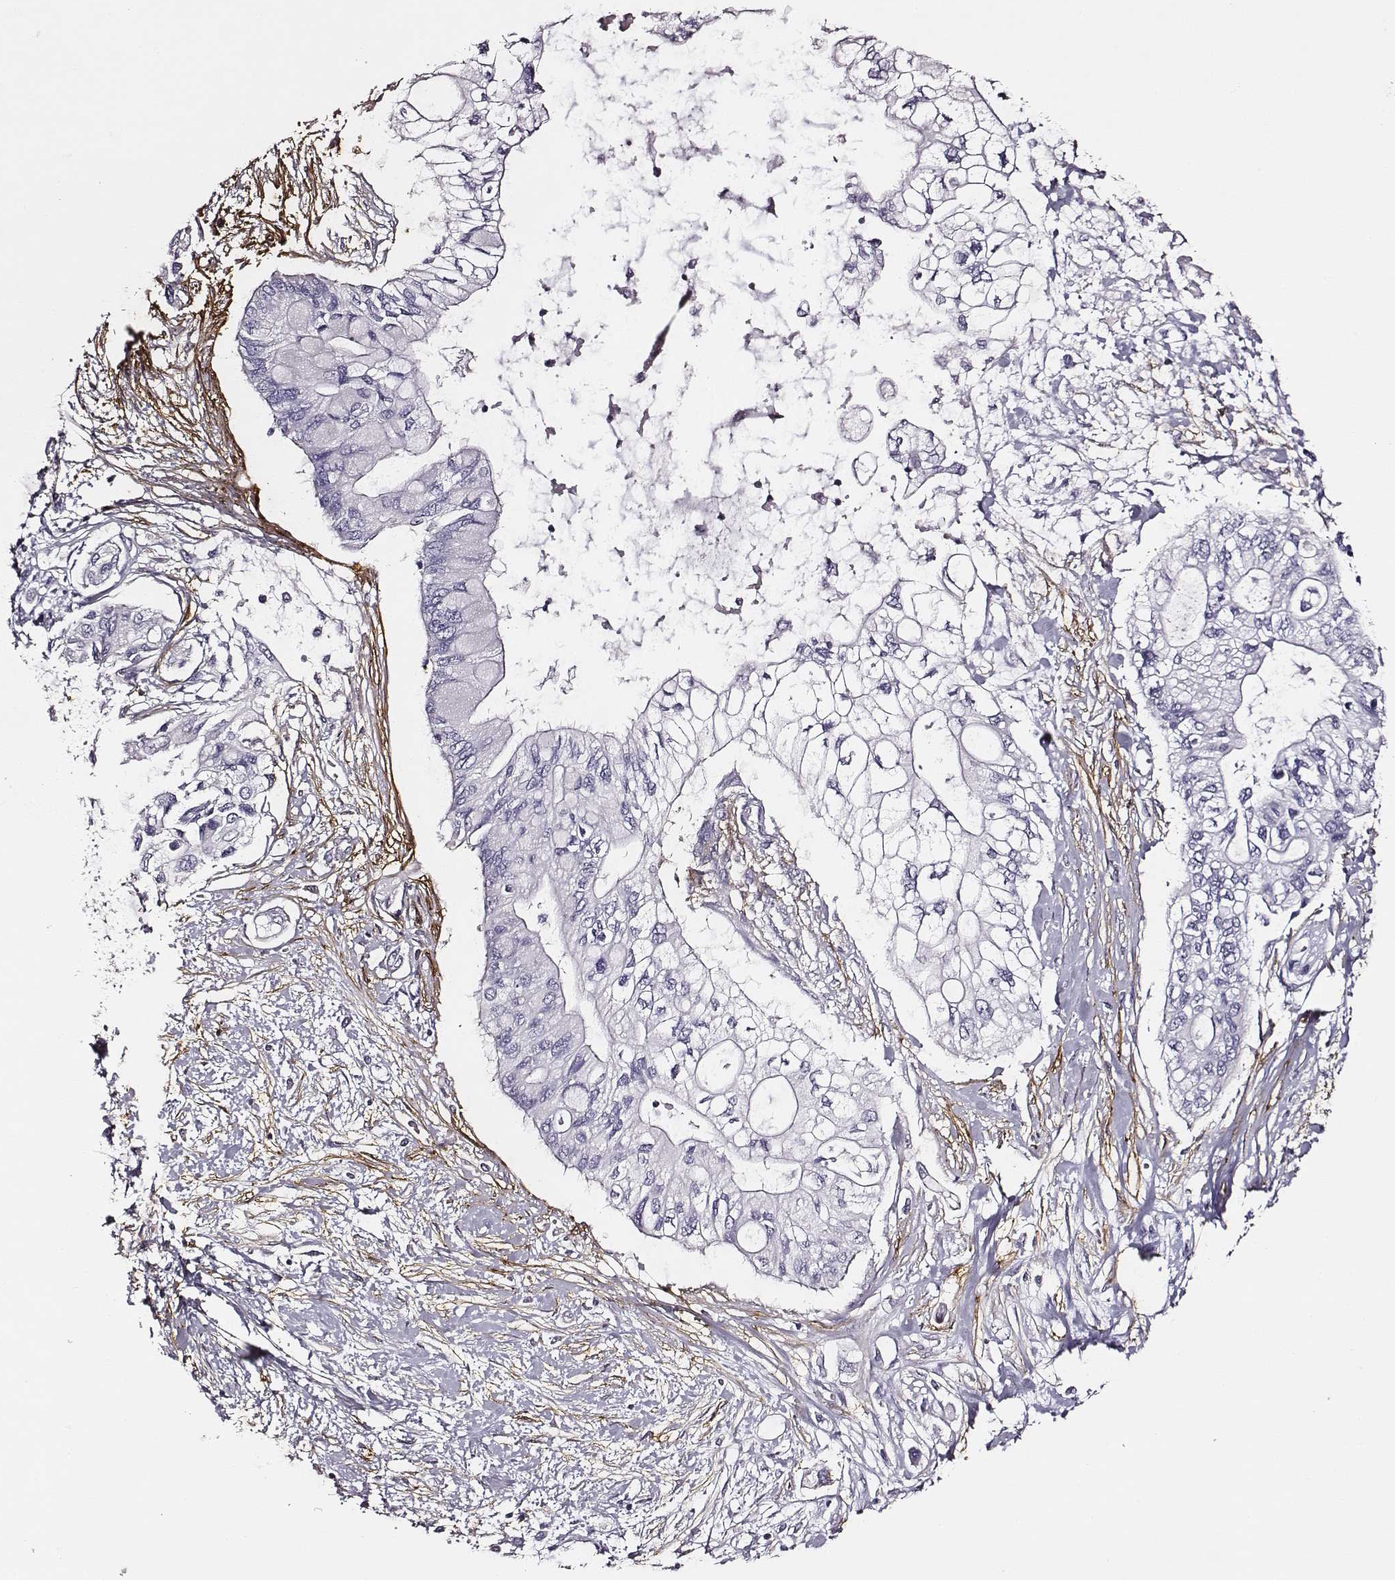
{"staining": {"intensity": "negative", "quantity": "none", "location": "none"}, "tissue": "pancreatic cancer", "cell_type": "Tumor cells", "image_type": "cancer", "snomed": [{"axis": "morphology", "description": "Adenocarcinoma, NOS"}, {"axis": "topography", "description": "Pancreas"}], "caption": "This is an IHC histopathology image of human pancreatic cancer (adenocarcinoma). There is no staining in tumor cells.", "gene": "DPEP1", "patient": {"sex": "female", "age": 77}}